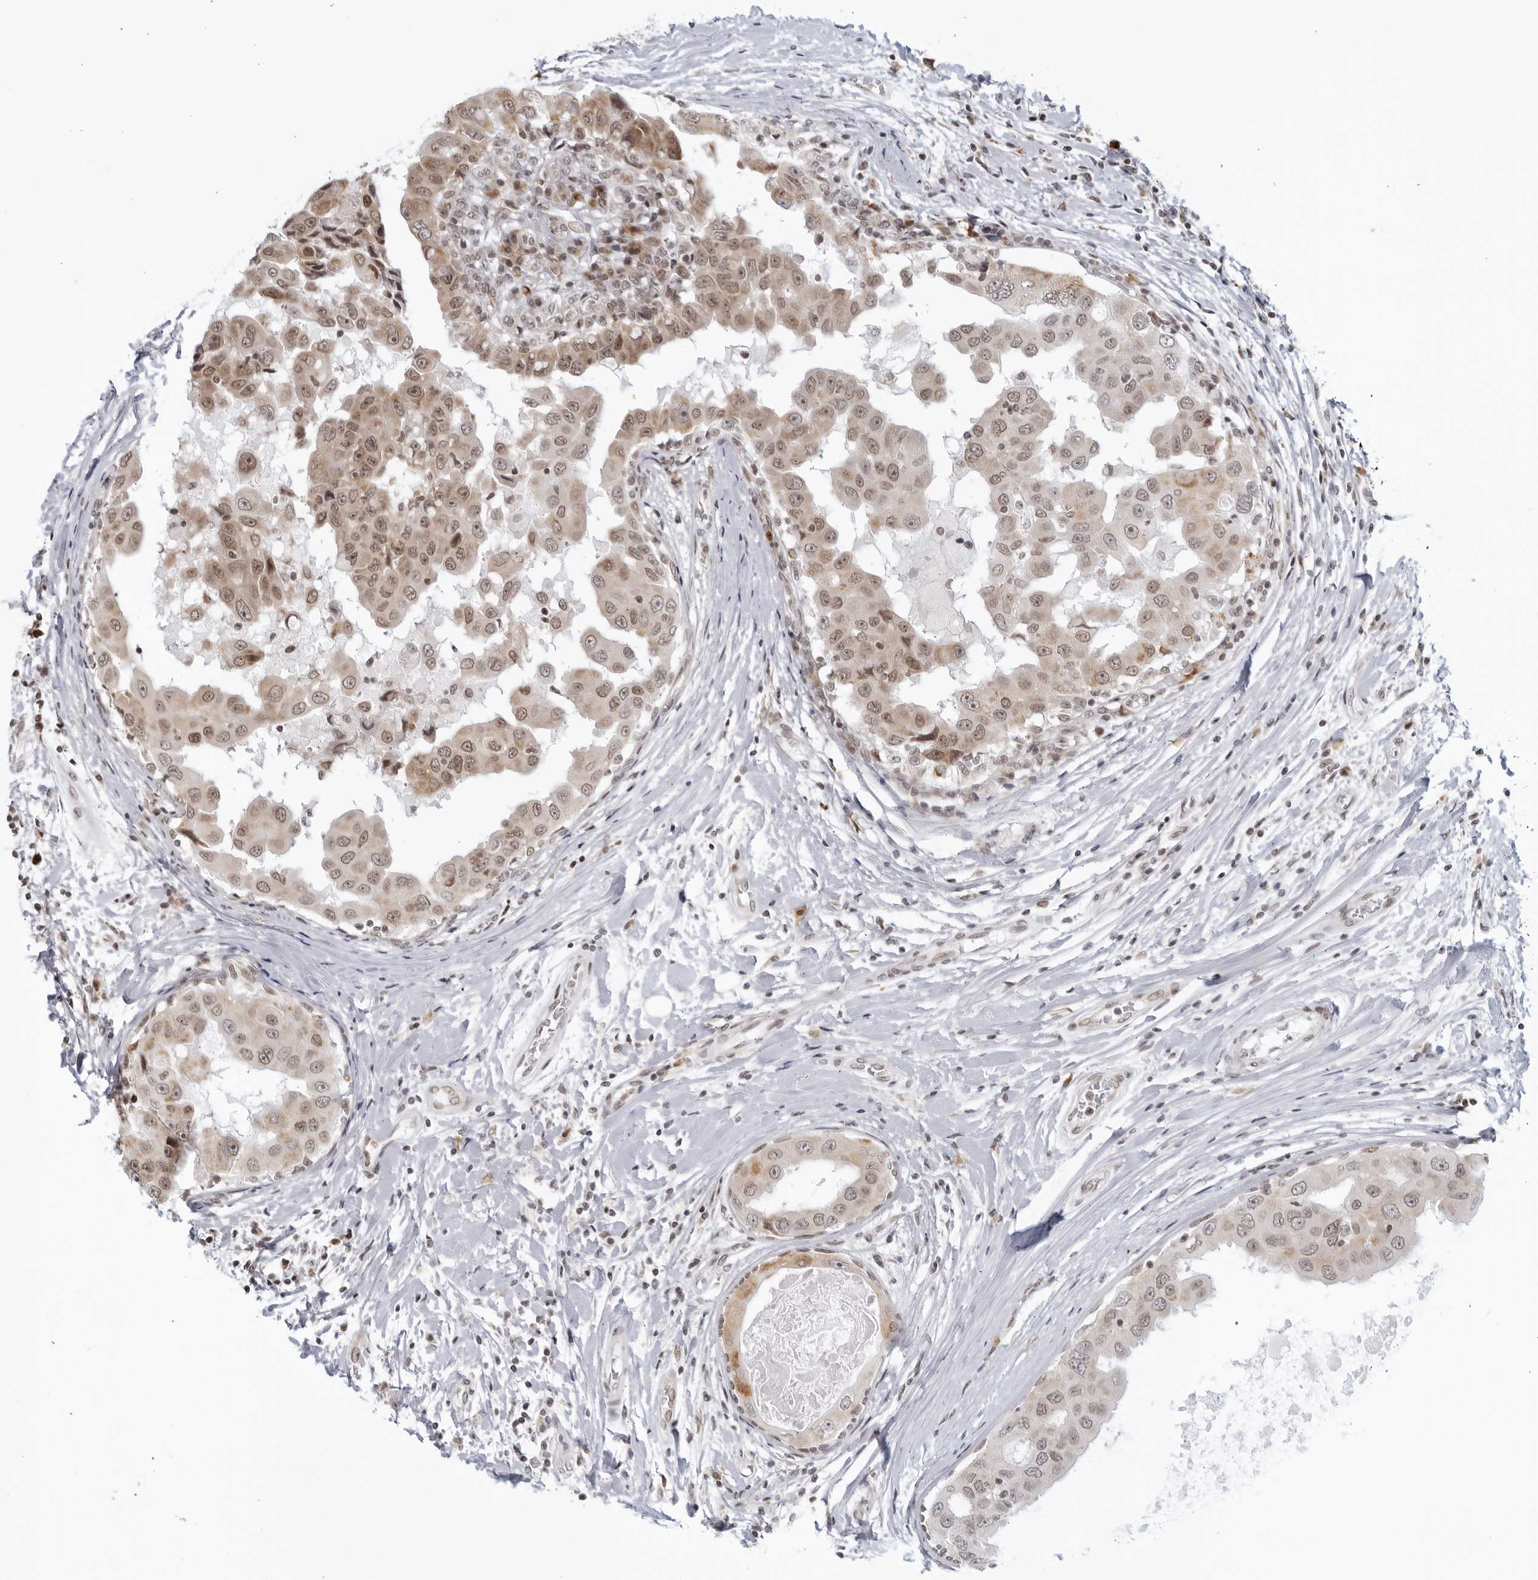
{"staining": {"intensity": "moderate", "quantity": "25%-75%", "location": "cytoplasmic/membranous,nuclear"}, "tissue": "breast cancer", "cell_type": "Tumor cells", "image_type": "cancer", "snomed": [{"axis": "morphology", "description": "Duct carcinoma"}, {"axis": "topography", "description": "Breast"}], "caption": "Tumor cells reveal medium levels of moderate cytoplasmic/membranous and nuclear expression in approximately 25%-75% of cells in human breast cancer (intraductal carcinoma).", "gene": "RAB11FIP3", "patient": {"sex": "female", "age": 27}}